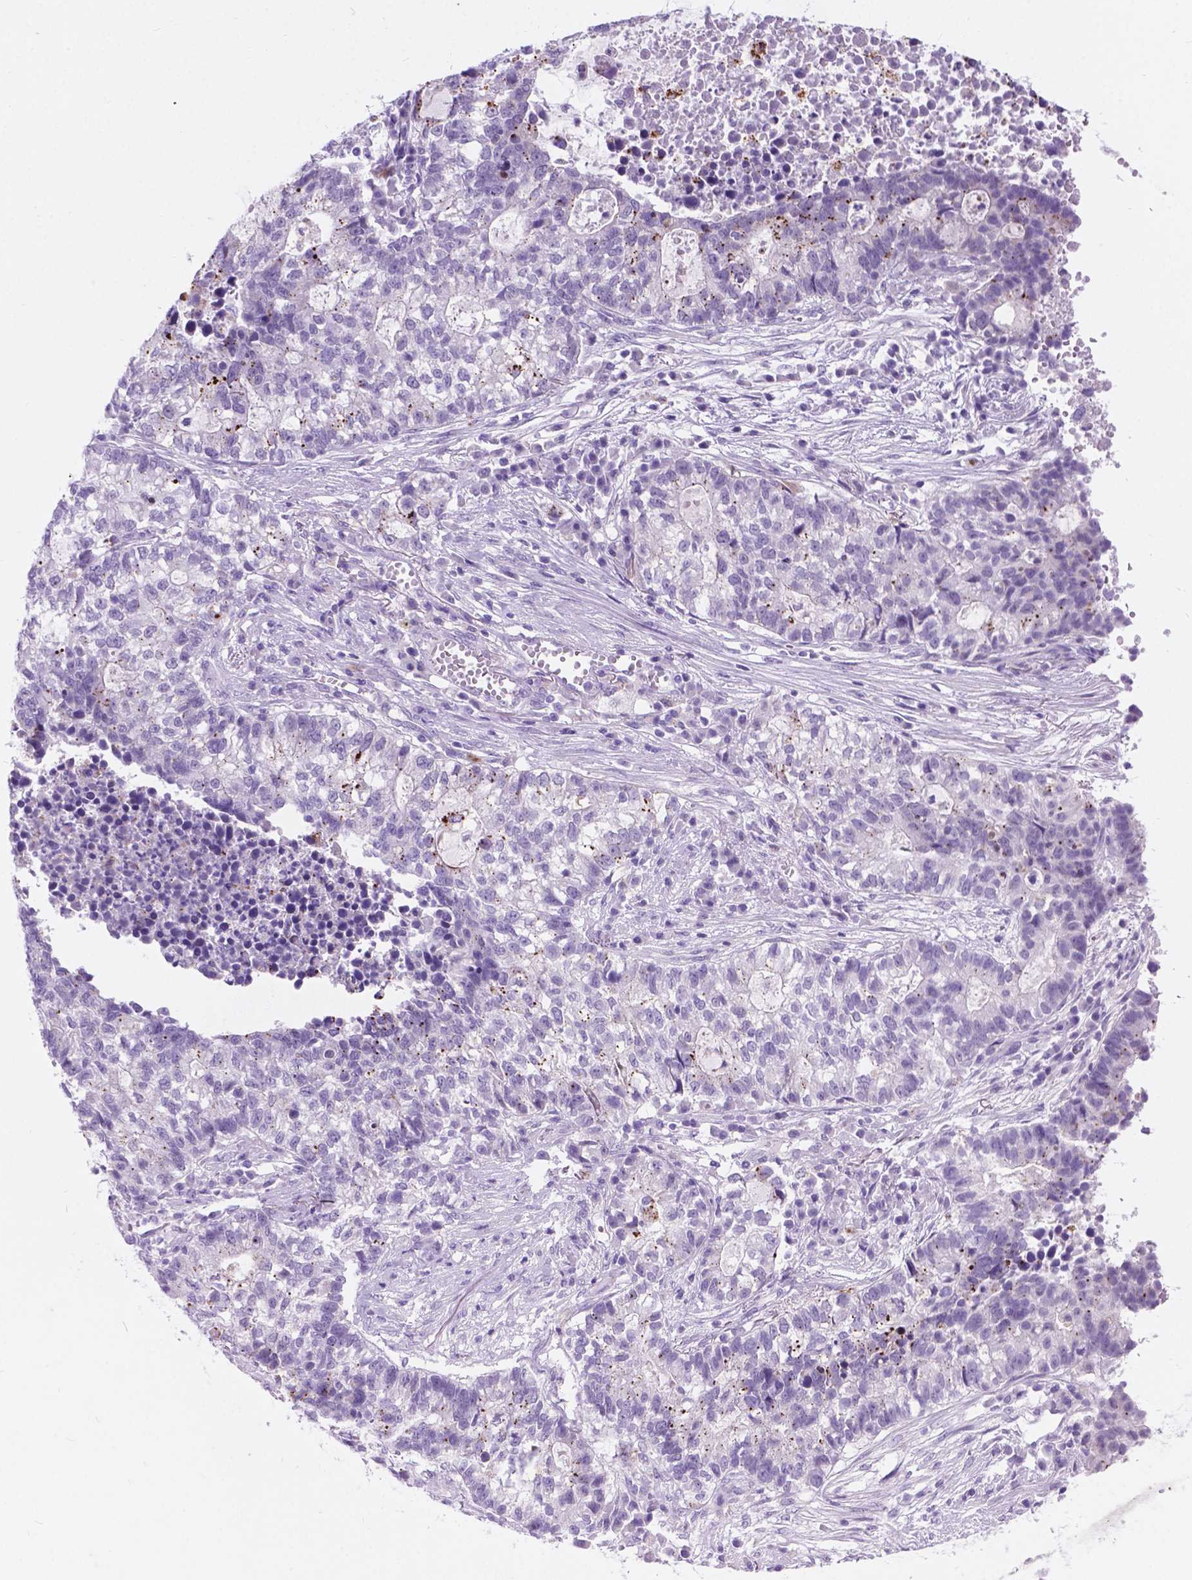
{"staining": {"intensity": "negative", "quantity": "none", "location": "none"}, "tissue": "lung cancer", "cell_type": "Tumor cells", "image_type": "cancer", "snomed": [{"axis": "morphology", "description": "Adenocarcinoma, NOS"}, {"axis": "topography", "description": "Lung"}], "caption": "A histopathology image of human lung adenocarcinoma is negative for staining in tumor cells.", "gene": "ARMS2", "patient": {"sex": "male", "age": 57}}